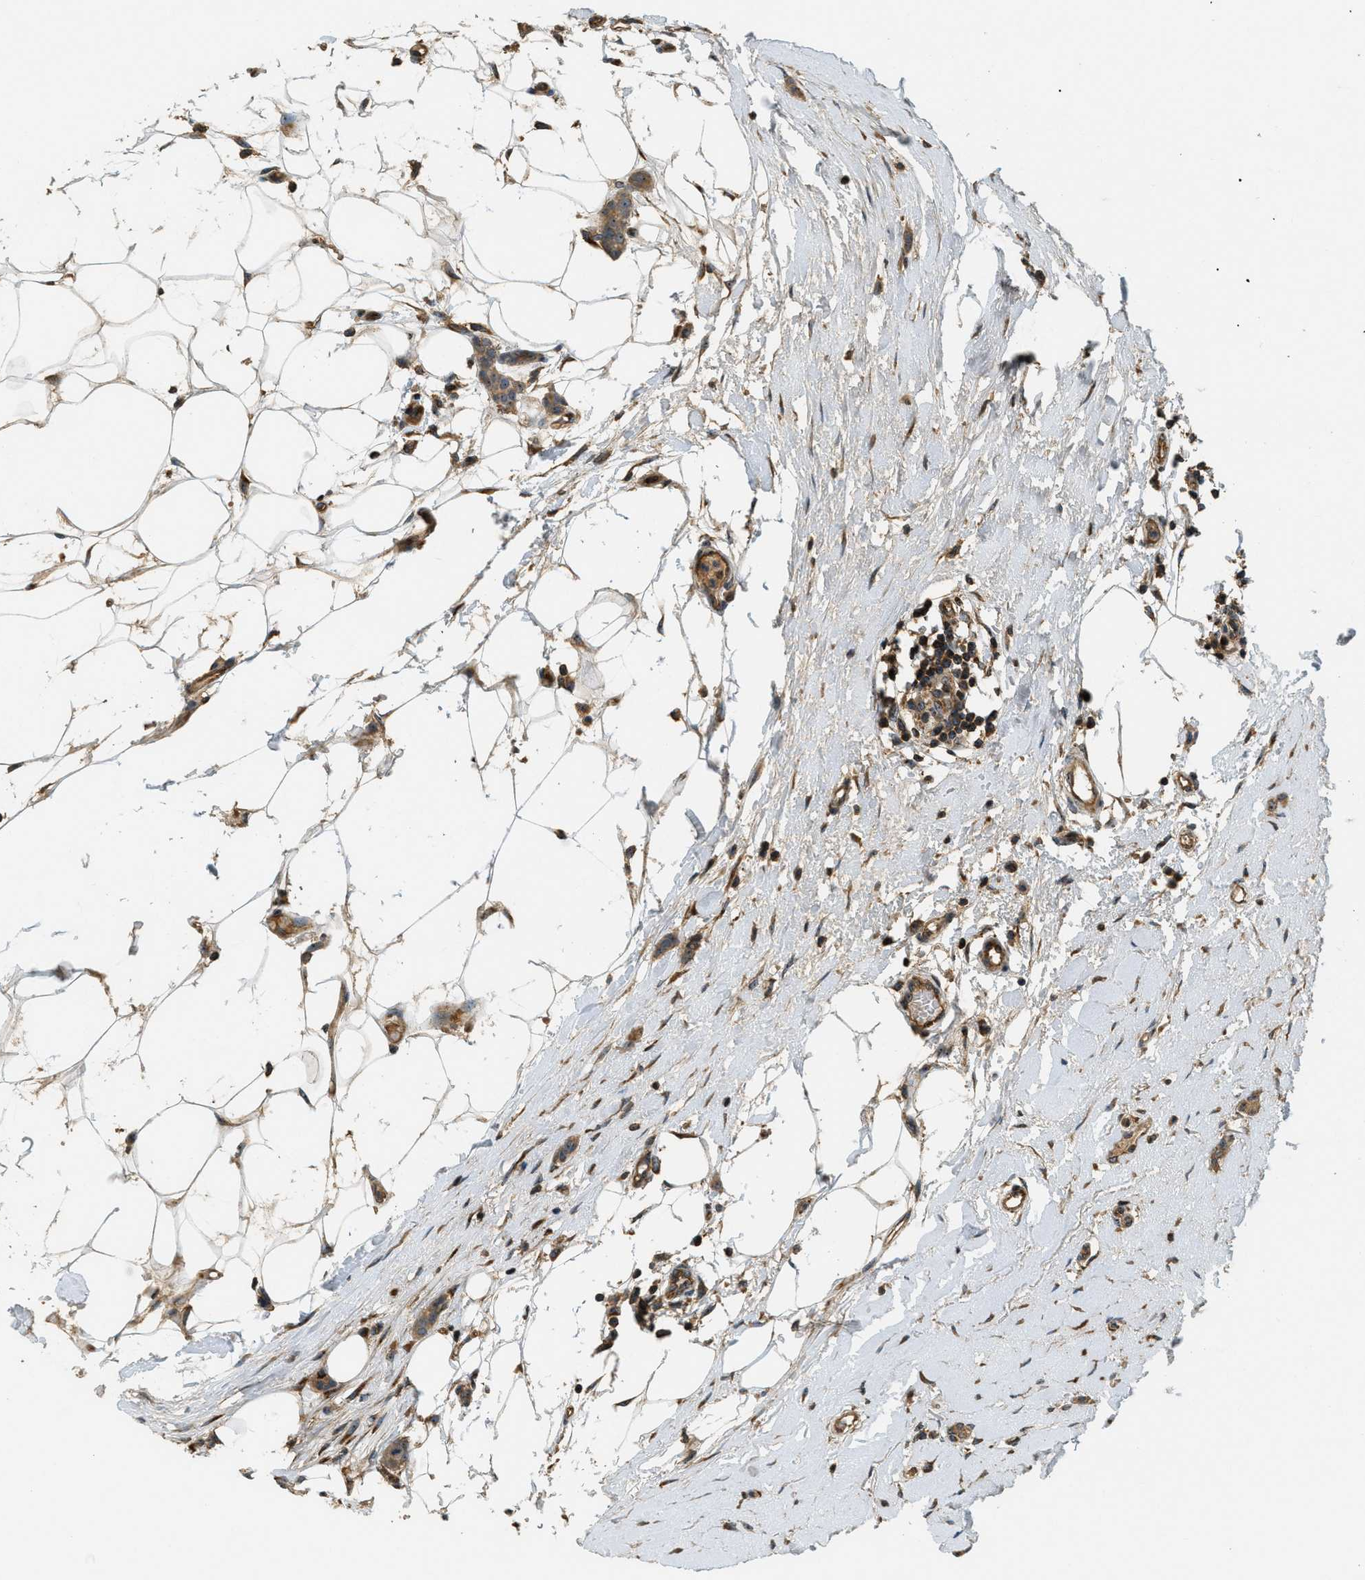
{"staining": {"intensity": "moderate", "quantity": ">75%", "location": "cytoplasmic/membranous,nuclear"}, "tissue": "breast cancer", "cell_type": "Tumor cells", "image_type": "cancer", "snomed": [{"axis": "morphology", "description": "Lobular carcinoma"}, {"axis": "topography", "description": "Skin"}, {"axis": "topography", "description": "Breast"}], "caption": "An image showing moderate cytoplasmic/membranous and nuclear positivity in about >75% of tumor cells in lobular carcinoma (breast), as visualized by brown immunohistochemical staining.", "gene": "LRP12", "patient": {"sex": "female", "age": 46}}